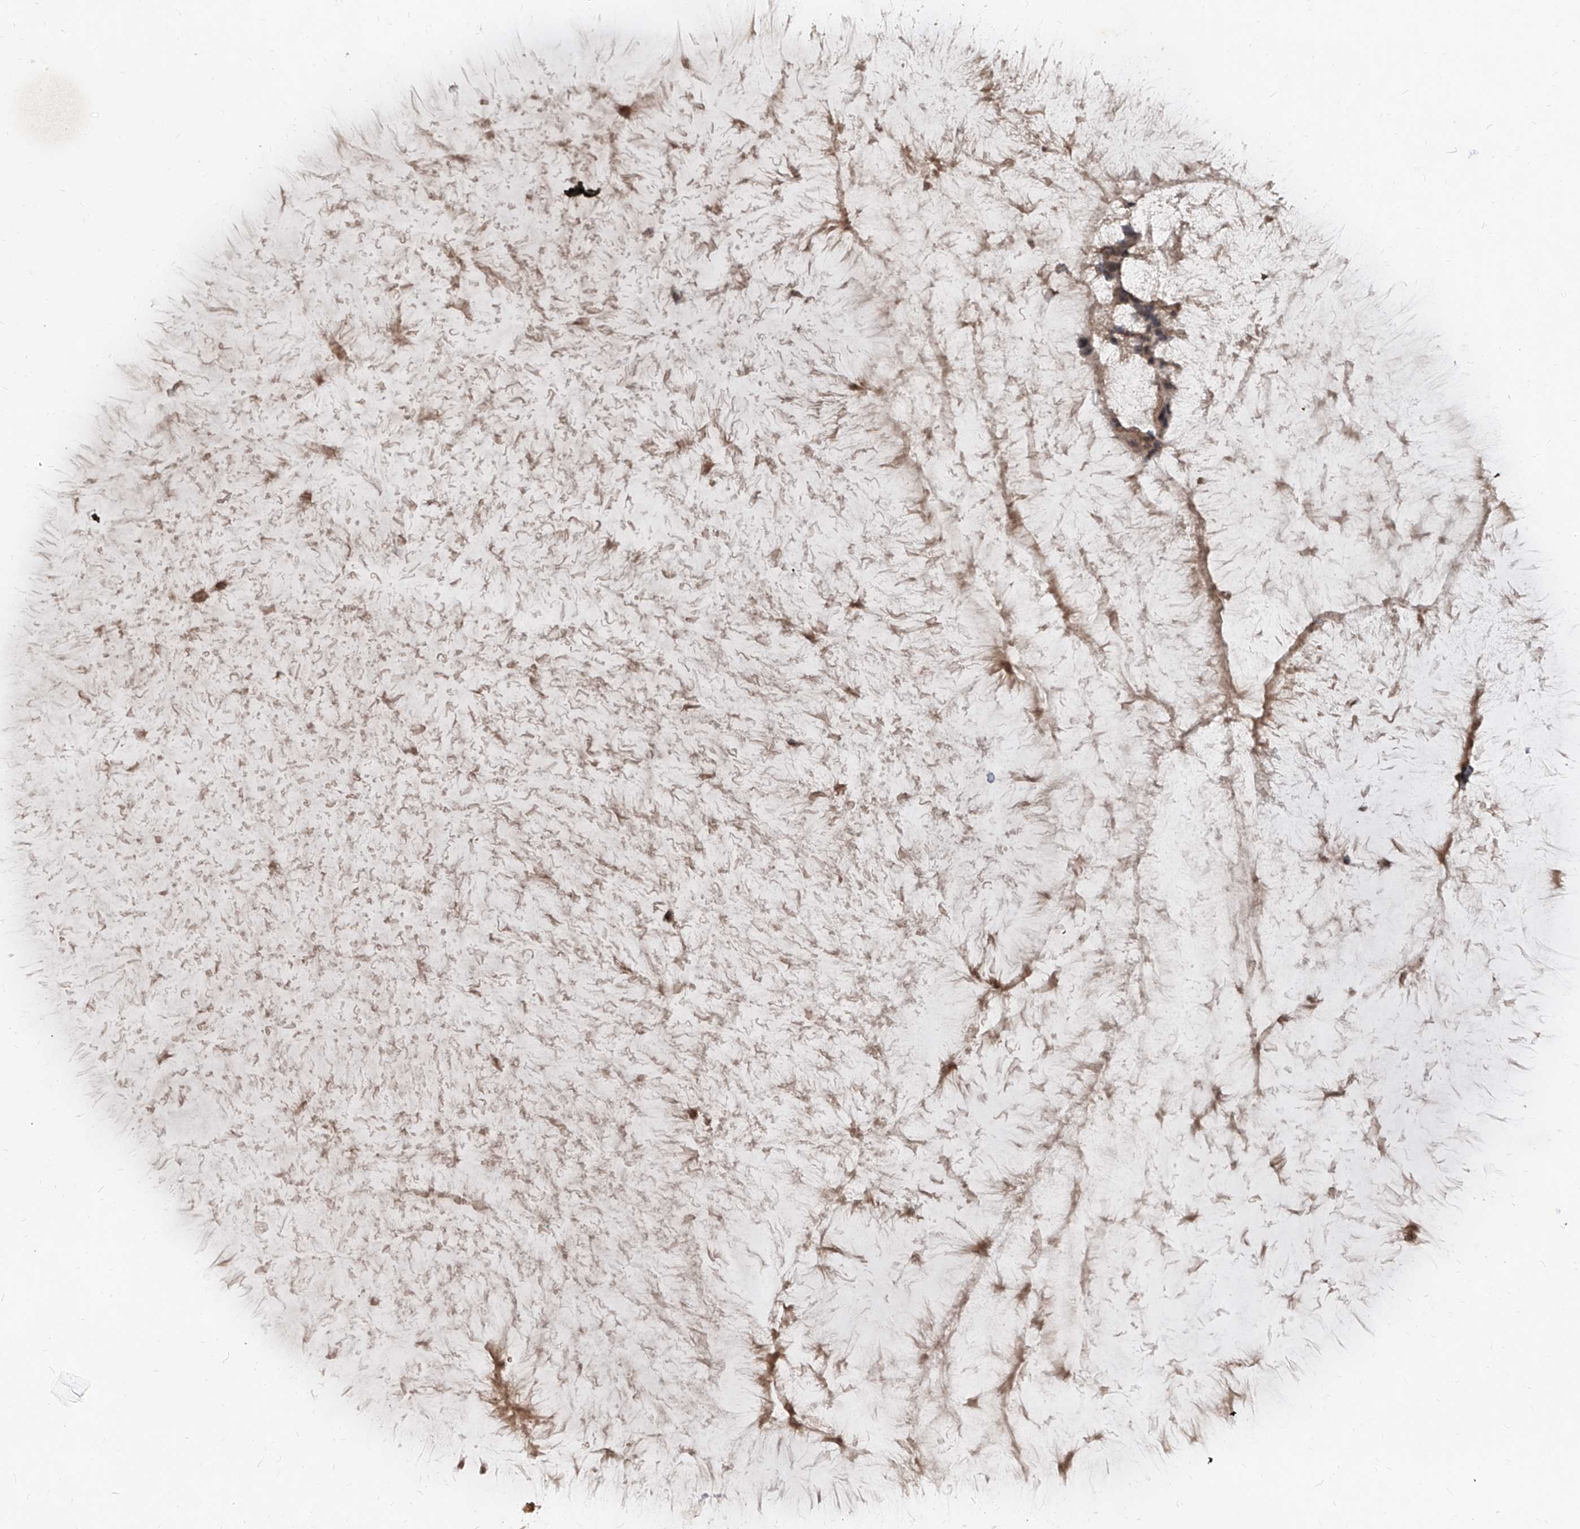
{"staining": {"intensity": "weak", "quantity": ">75%", "location": "cytoplasmic/membranous"}, "tissue": "ovarian cancer", "cell_type": "Tumor cells", "image_type": "cancer", "snomed": [{"axis": "morphology", "description": "Cystadenocarcinoma, mucinous, NOS"}, {"axis": "topography", "description": "Ovary"}], "caption": "Protein expression analysis of human ovarian cancer (mucinous cystadenocarcinoma) reveals weak cytoplasmic/membranous positivity in about >75% of tumor cells. (DAB (3,3'-diaminobenzidine) = brown stain, brightfield microscopy at high magnification).", "gene": "NDUFB3", "patient": {"sex": "female", "age": 37}}